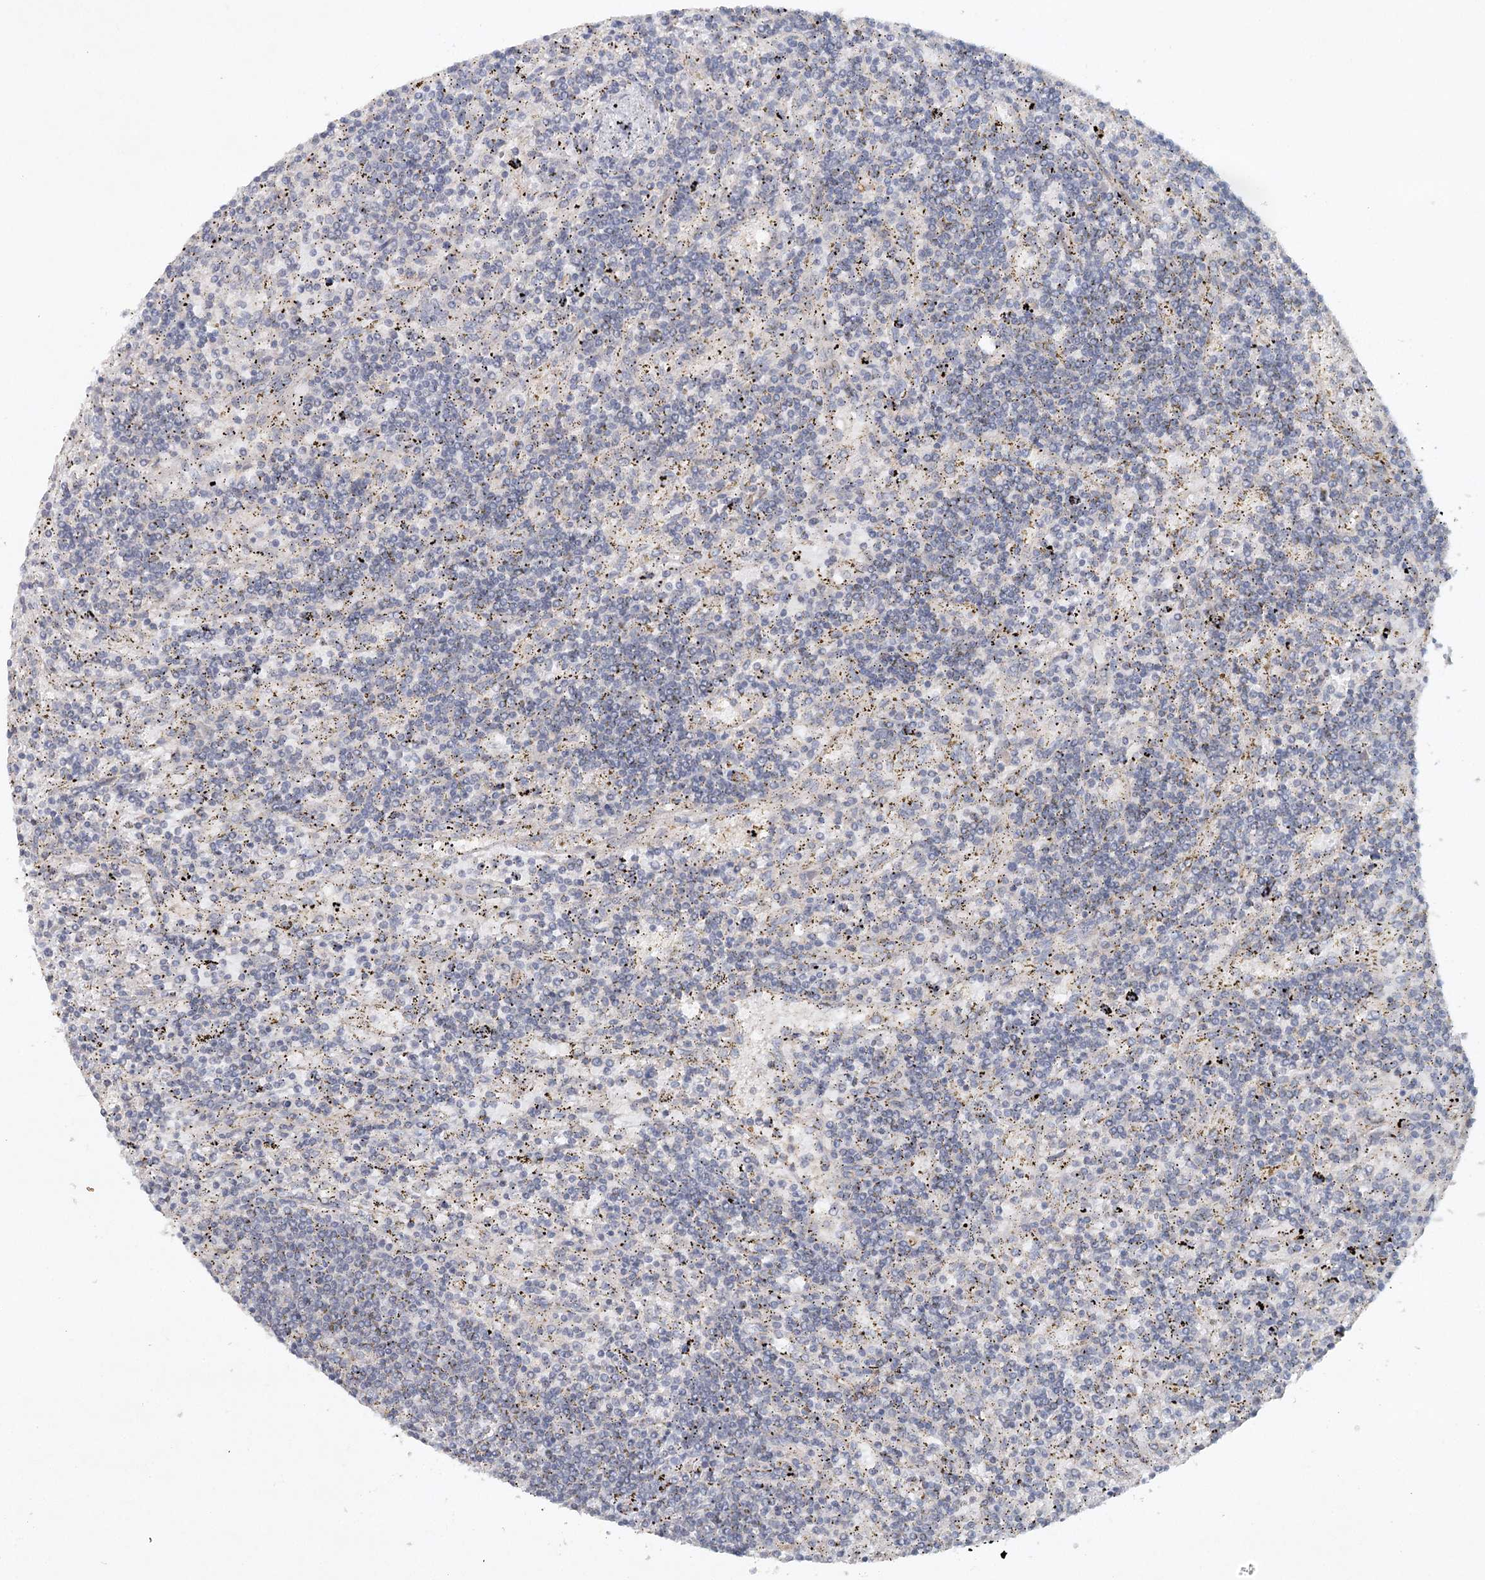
{"staining": {"intensity": "negative", "quantity": "none", "location": "none"}, "tissue": "lymphoma", "cell_type": "Tumor cells", "image_type": "cancer", "snomed": [{"axis": "morphology", "description": "Malignant lymphoma, non-Hodgkin's type, Low grade"}, {"axis": "topography", "description": "Spleen"}], "caption": "The micrograph displays no significant positivity in tumor cells of lymphoma.", "gene": "SYNPO", "patient": {"sex": "male", "age": 76}}